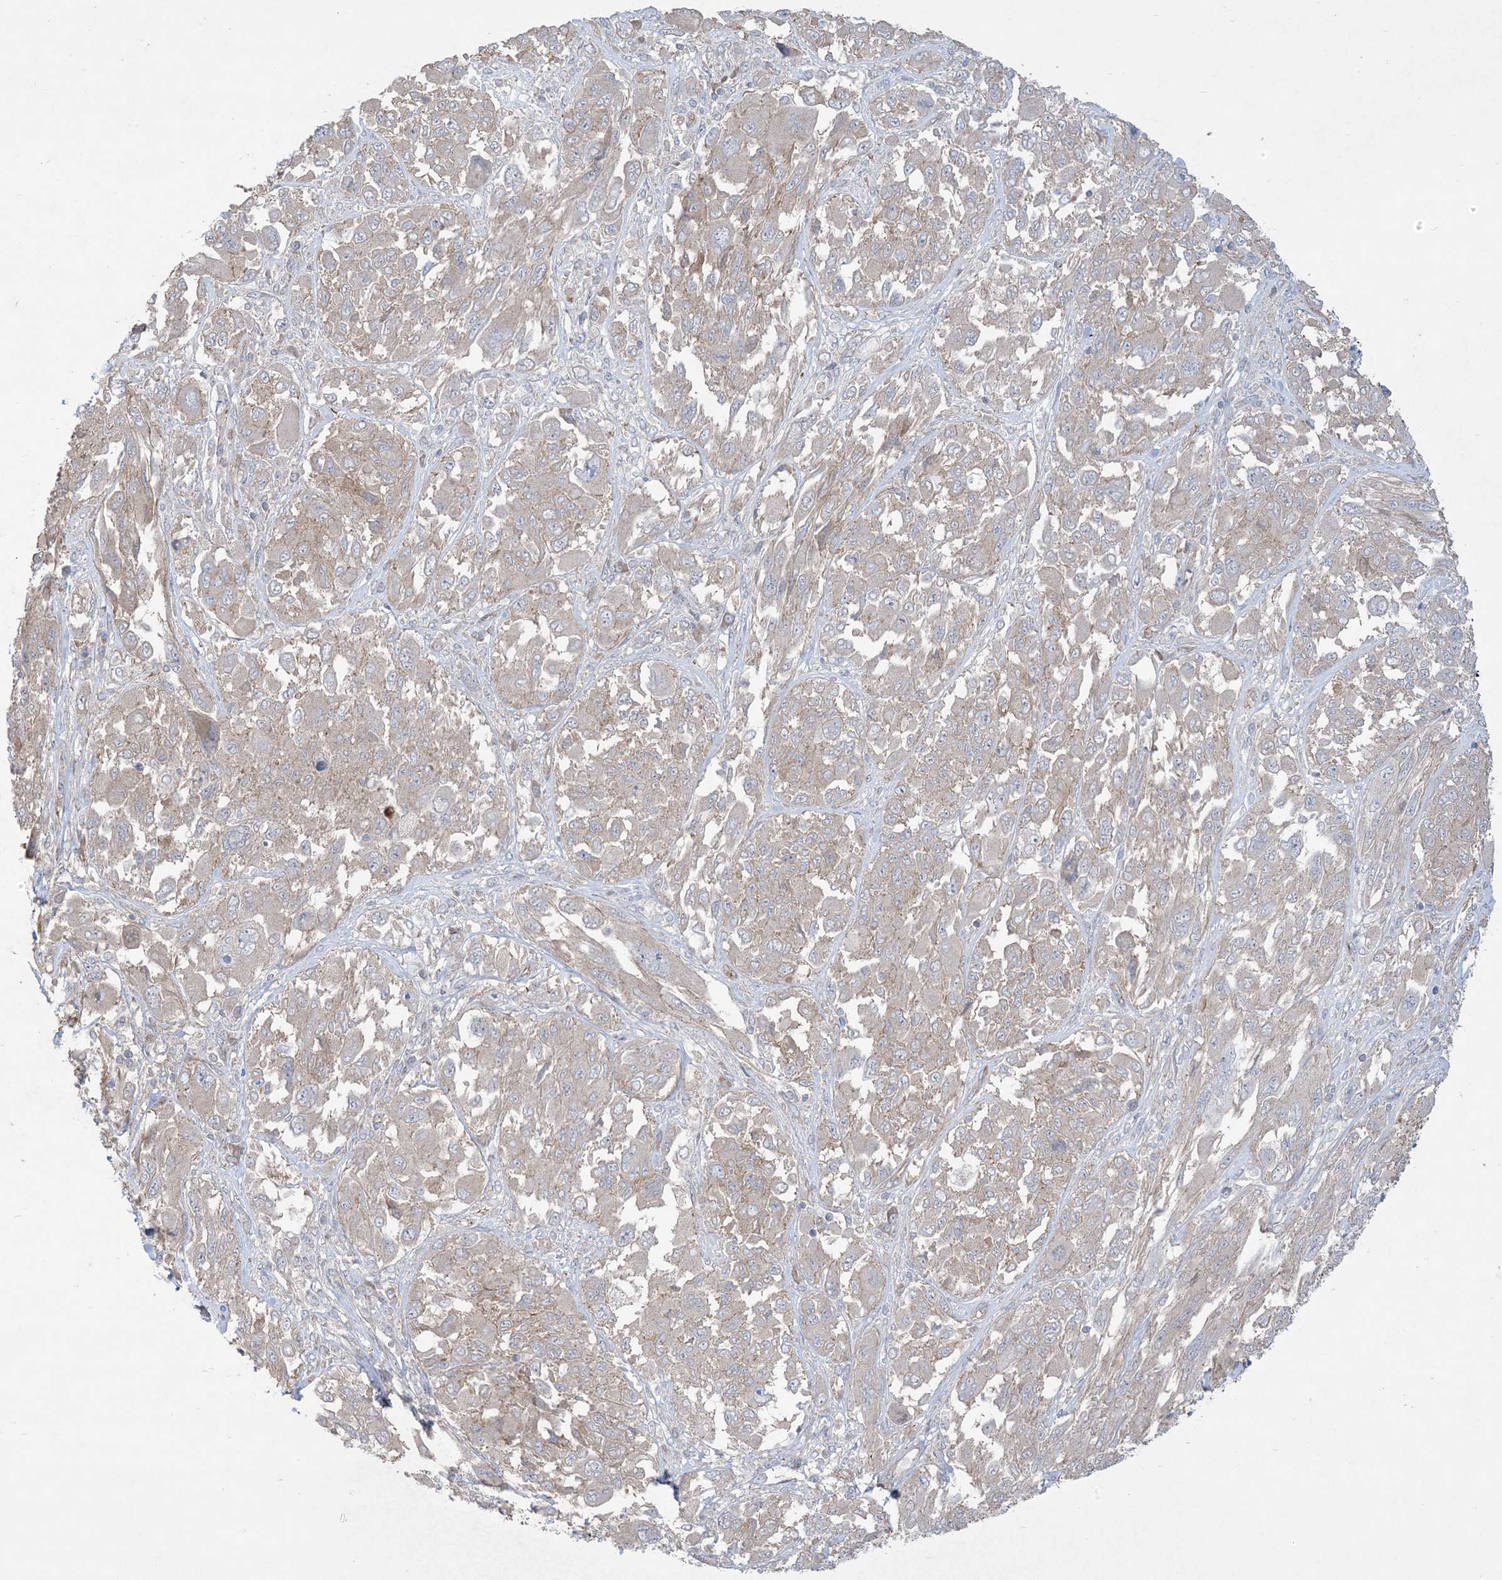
{"staining": {"intensity": "weak", "quantity": "<25%", "location": "cytoplasmic/membranous"}, "tissue": "melanoma", "cell_type": "Tumor cells", "image_type": "cancer", "snomed": [{"axis": "morphology", "description": "Malignant melanoma, NOS"}, {"axis": "topography", "description": "Skin"}], "caption": "DAB immunohistochemical staining of human malignant melanoma displays no significant expression in tumor cells. The staining is performed using DAB brown chromogen with nuclei counter-stained in using hematoxylin.", "gene": "CCNY", "patient": {"sex": "female", "age": 91}}